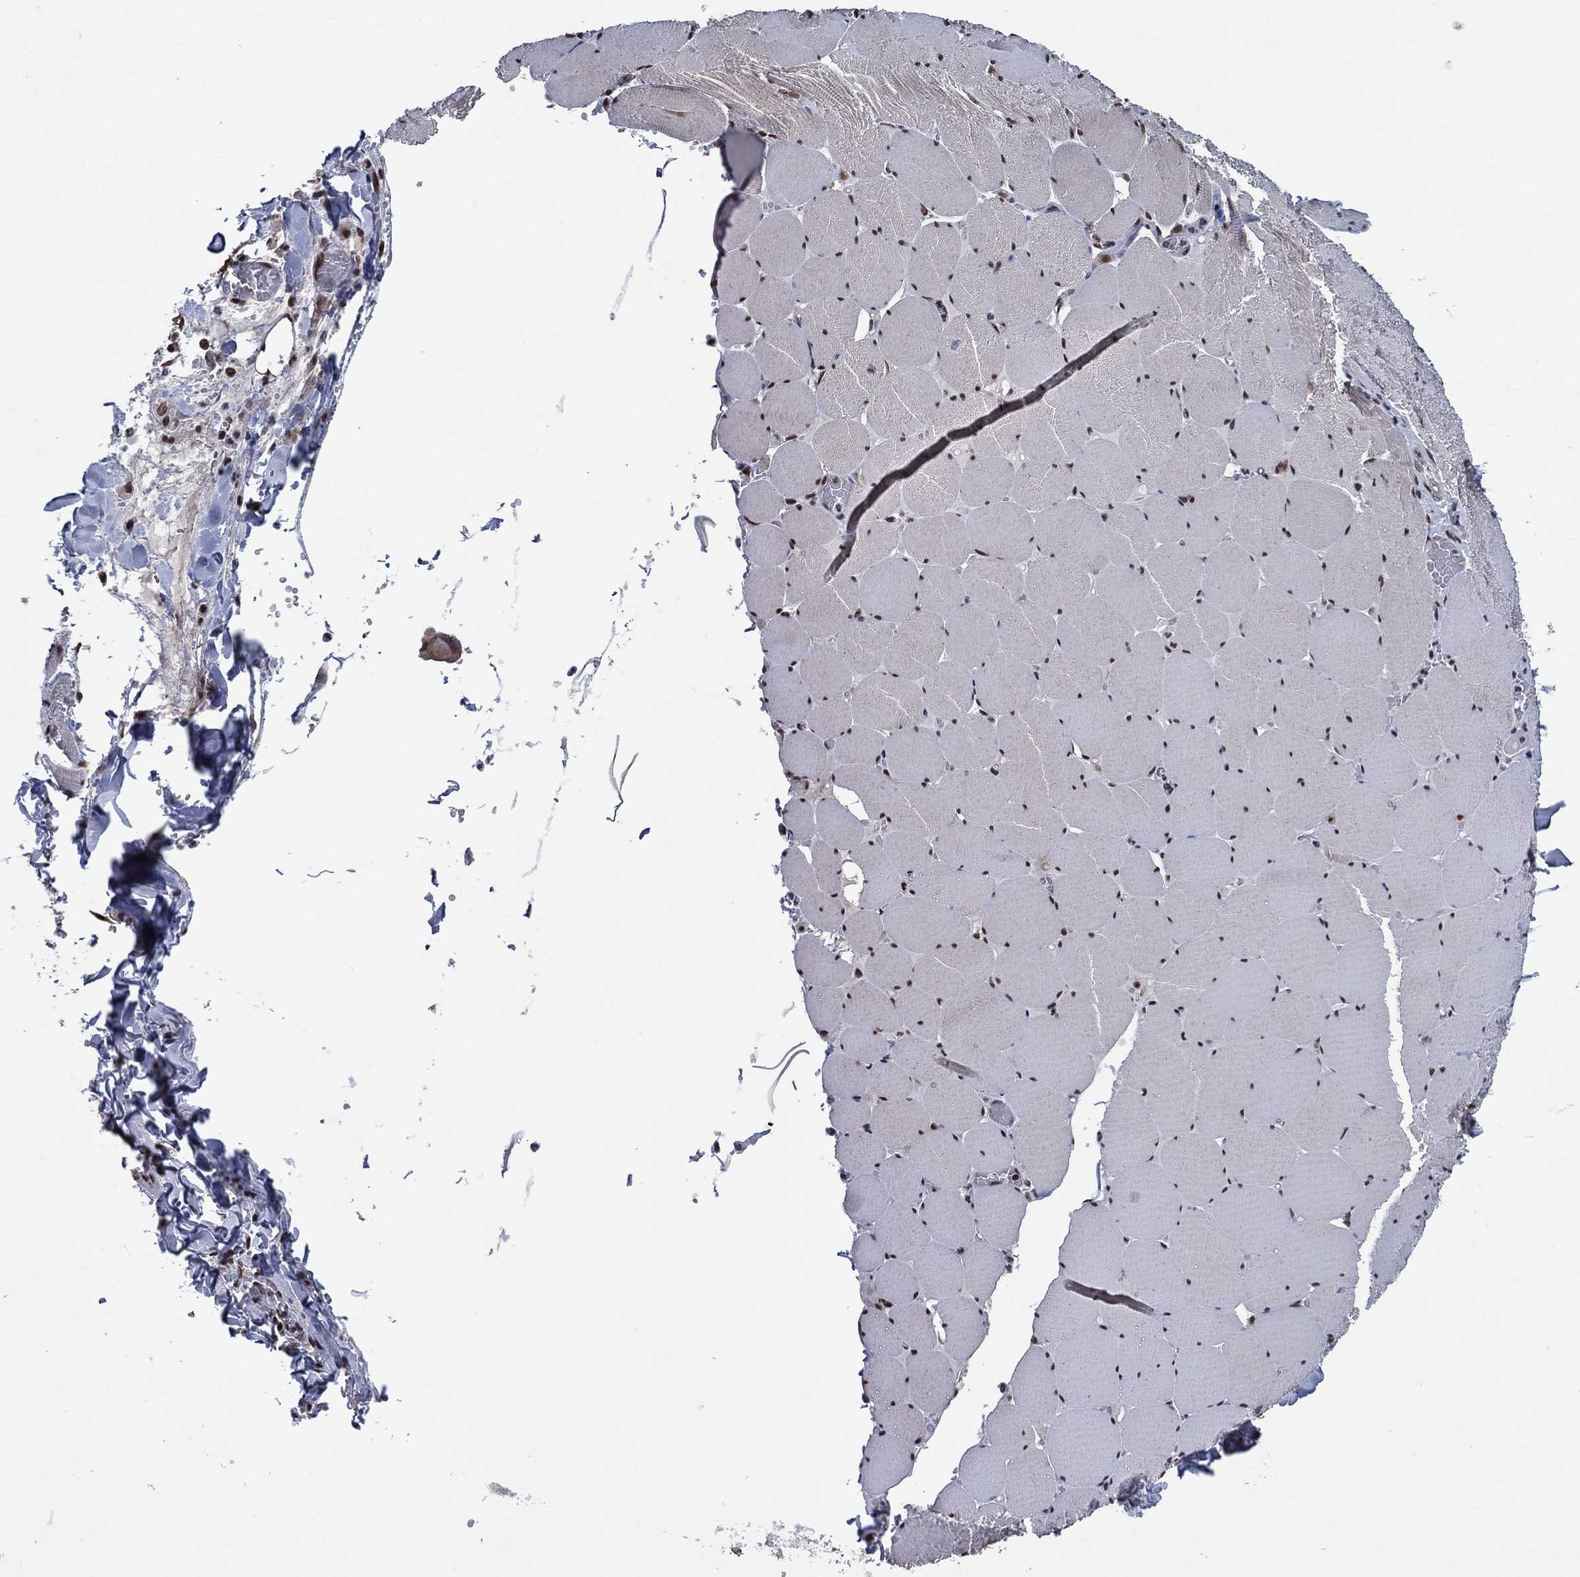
{"staining": {"intensity": "moderate", "quantity": ">75%", "location": "nuclear"}, "tissue": "skeletal muscle", "cell_type": "Myocytes", "image_type": "normal", "snomed": [{"axis": "morphology", "description": "Normal tissue, NOS"}, {"axis": "morphology", "description": "Malignant melanoma, Metastatic site"}, {"axis": "topography", "description": "Skeletal muscle"}], "caption": "This is an image of immunohistochemistry staining of benign skeletal muscle, which shows moderate staining in the nuclear of myocytes.", "gene": "ZBTB42", "patient": {"sex": "male", "age": 50}}